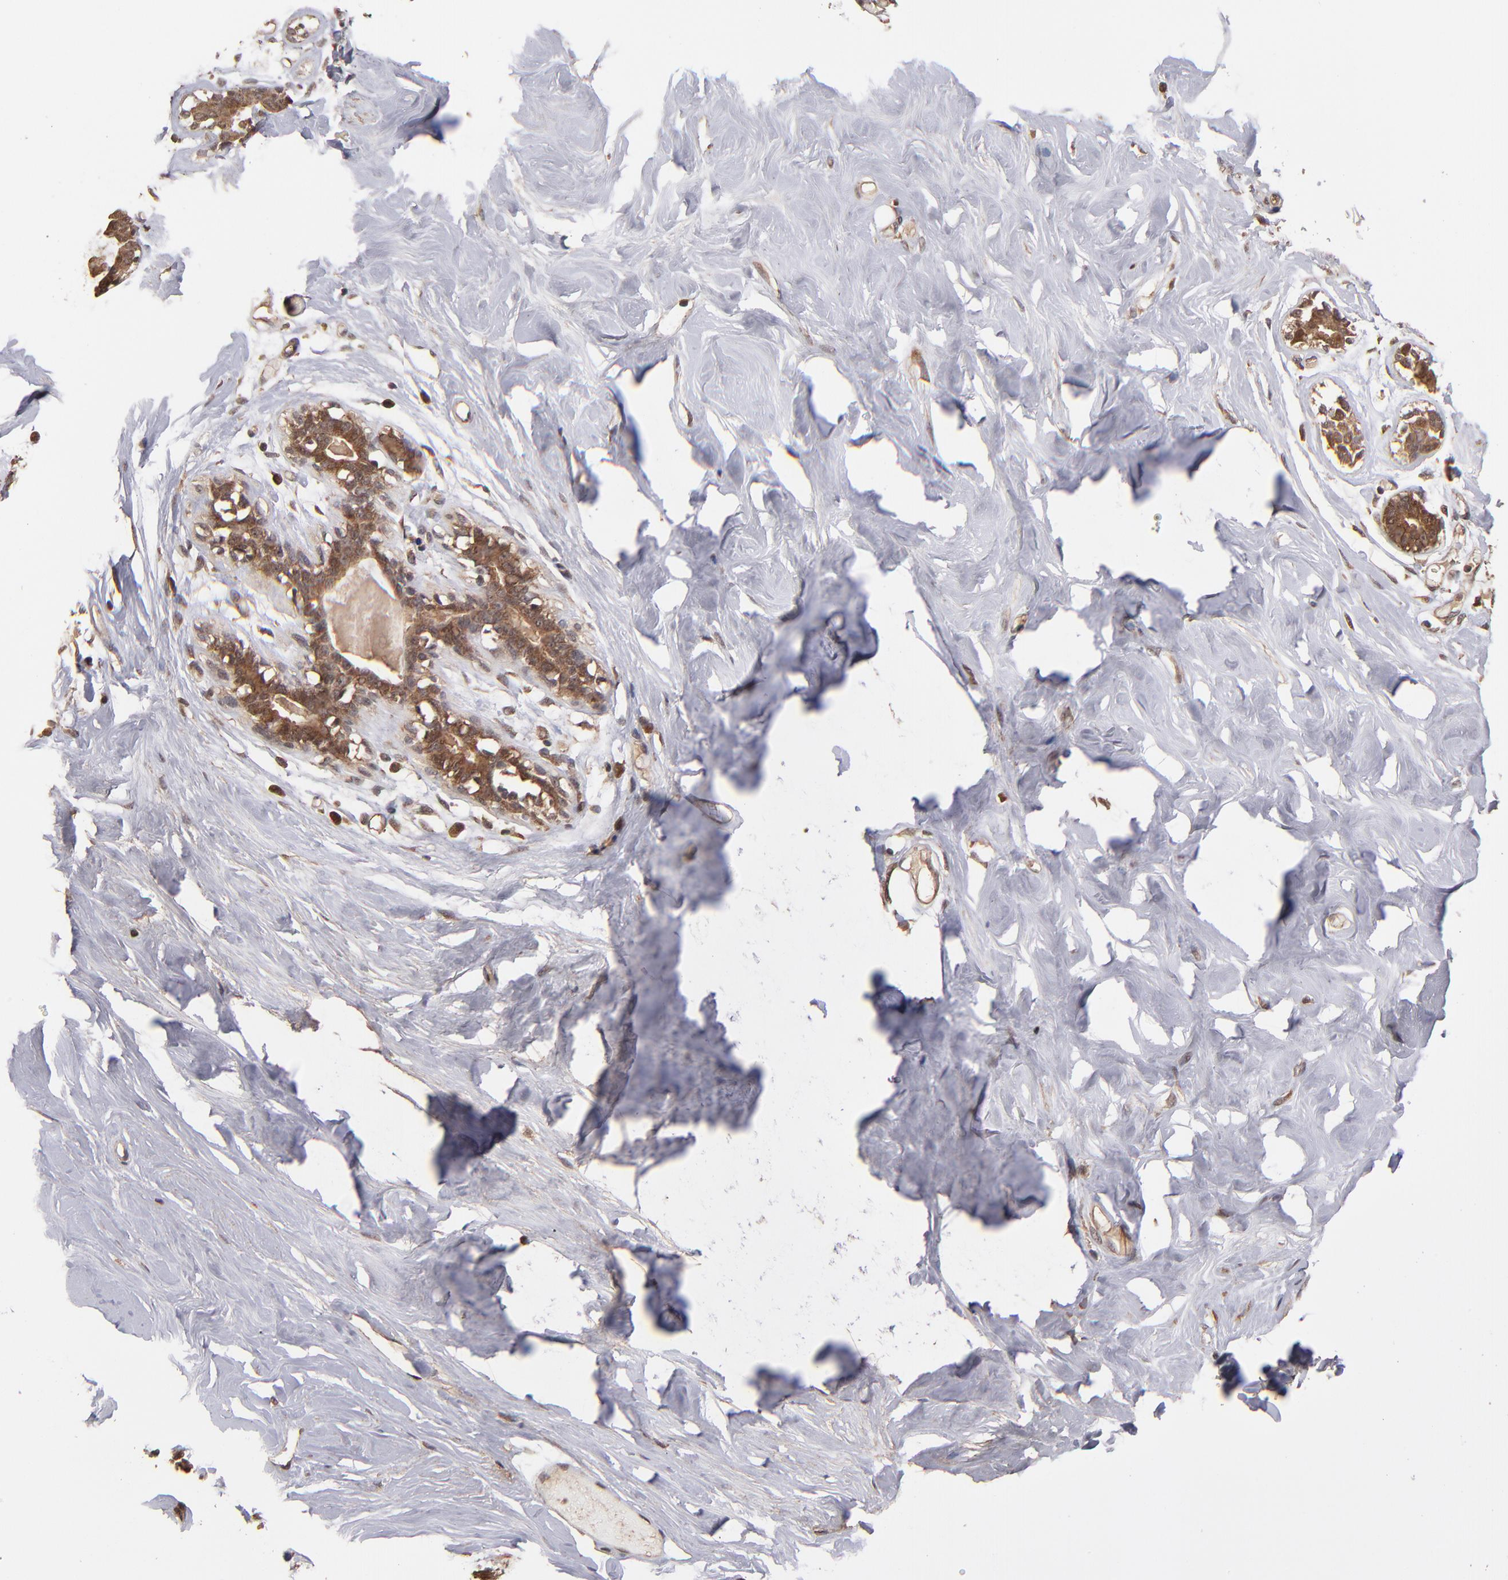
{"staining": {"intensity": "weak", "quantity": "25%-75%", "location": "cytoplasmic/membranous"}, "tissue": "breast", "cell_type": "Adipocytes", "image_type": "normal", "snomed": [{"axis": "morphology", "description": "Normal tissue, NOS"}, {"axis": "topography", "description": "Breast"}, {"axis": "topography", "description": "Soft tissue"}], "caption": "DAB immunohistochemical staining of benign human breast displays weak cytoplasmic/membranous protein staining in about 25%-75% of adipocytes.", "gene": "NFE2L2", "patient": {"sex": "female", "age": 25}}